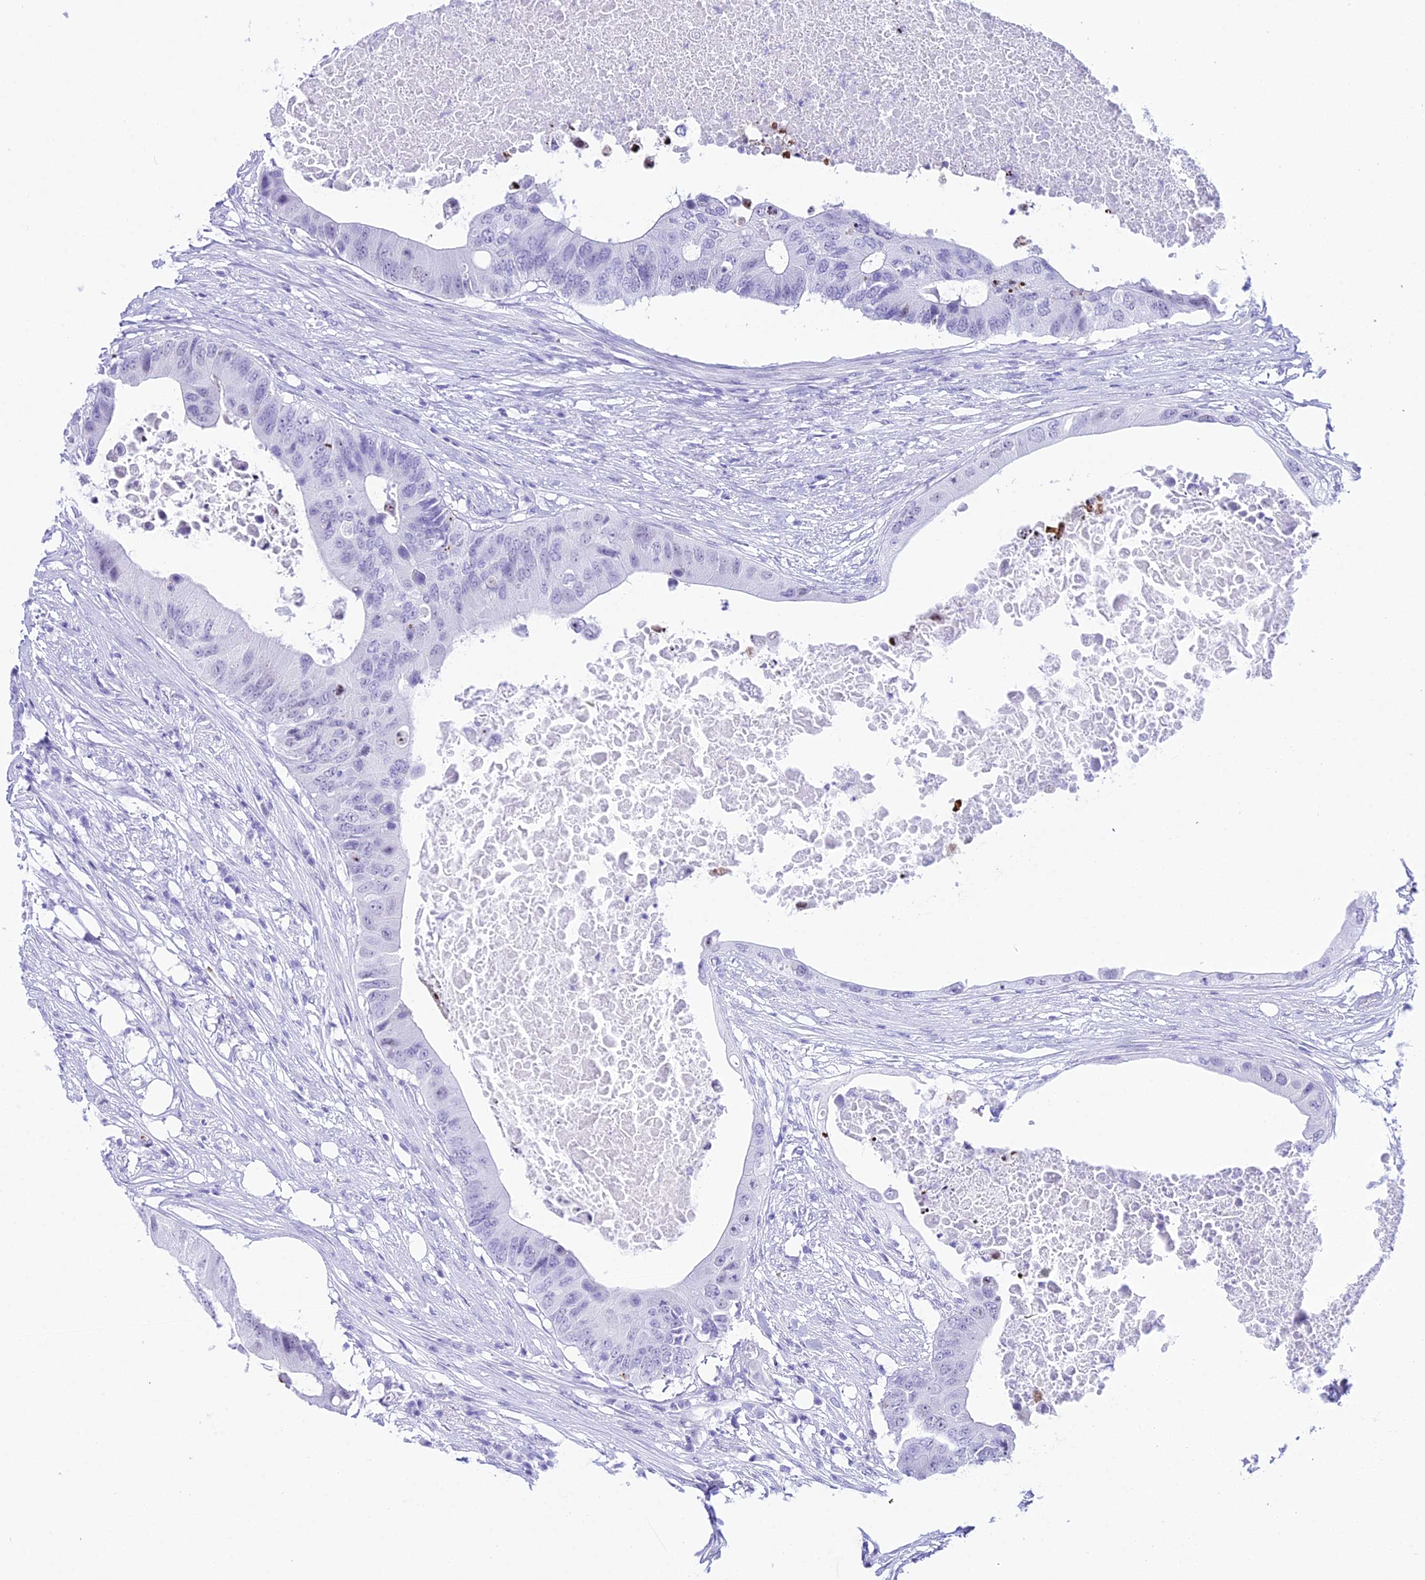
{"staining": {"intensity": "negative", "quantity": "none", "location": "none"}, "tissue": "colorectal cancer", "cell_type": "Tumor cells", "image_type": "cancer", "snomed": [{"axis": "morphology", "description": "Adenocarcinoma, NOS"}, {"axis": "topography", "description": "Colon"}], "caption": "Immunohistochemical staining of human colorectal cancer (adenocarcinoma) reveals no significant positivity in tumor cells.", "gene": "RNPS1", "patient": {"sex": "male", "age": 71}}